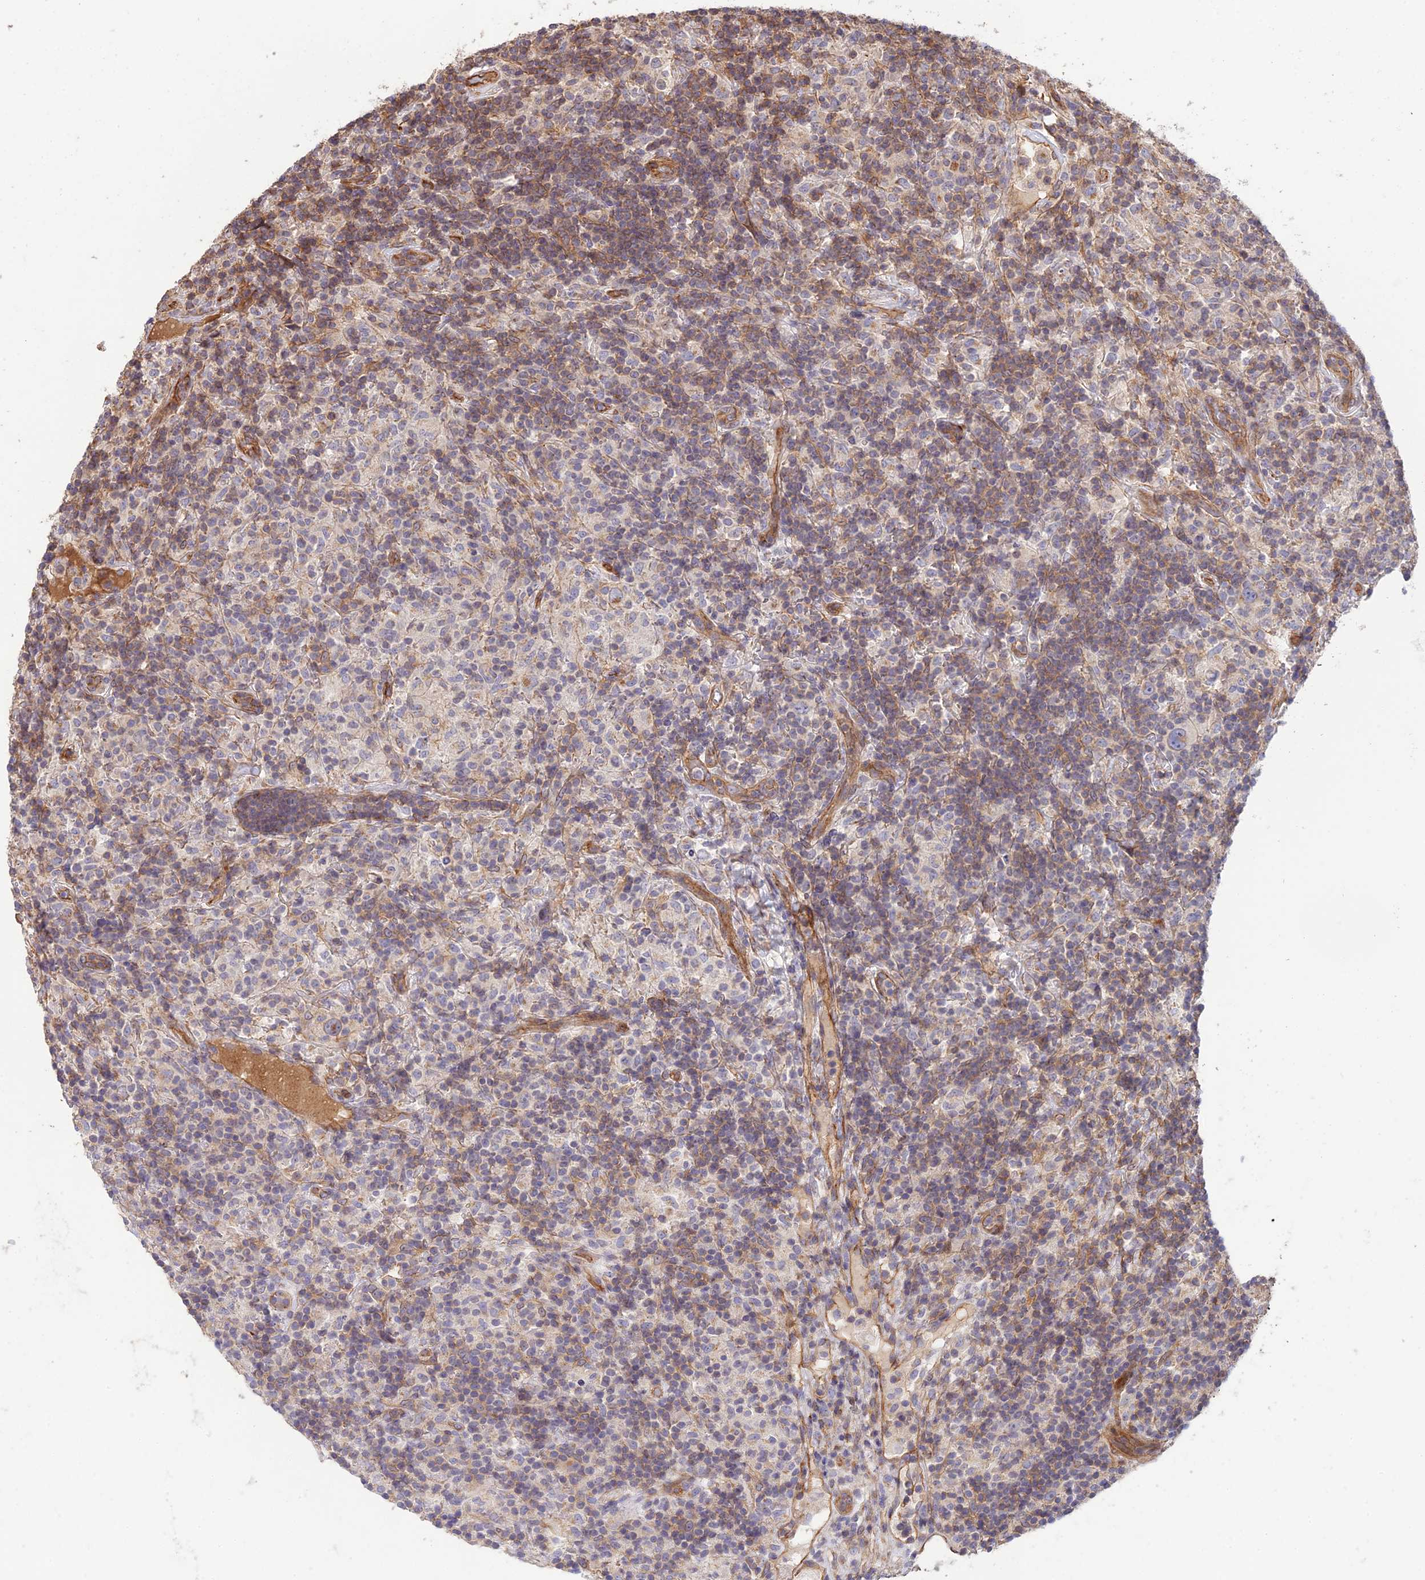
{"staining": {"intensity": "negative", "quantity": "none", "location": "none"}, "tissue": "lymphoma", "cell_type": "Tumor cells", "image_type": "cancer", "snomed": [{"axis": "morphology", "description": "Hodgkin's disease, NOS"}, {"axis": "topography", "description": "Lymph node"}], "caption": "This is an IHC image of human Hodgkin's disease. There is no expression in tumor cells.", "gene": "HOMER2", "patient": {"sex": "male", "age": 70}}